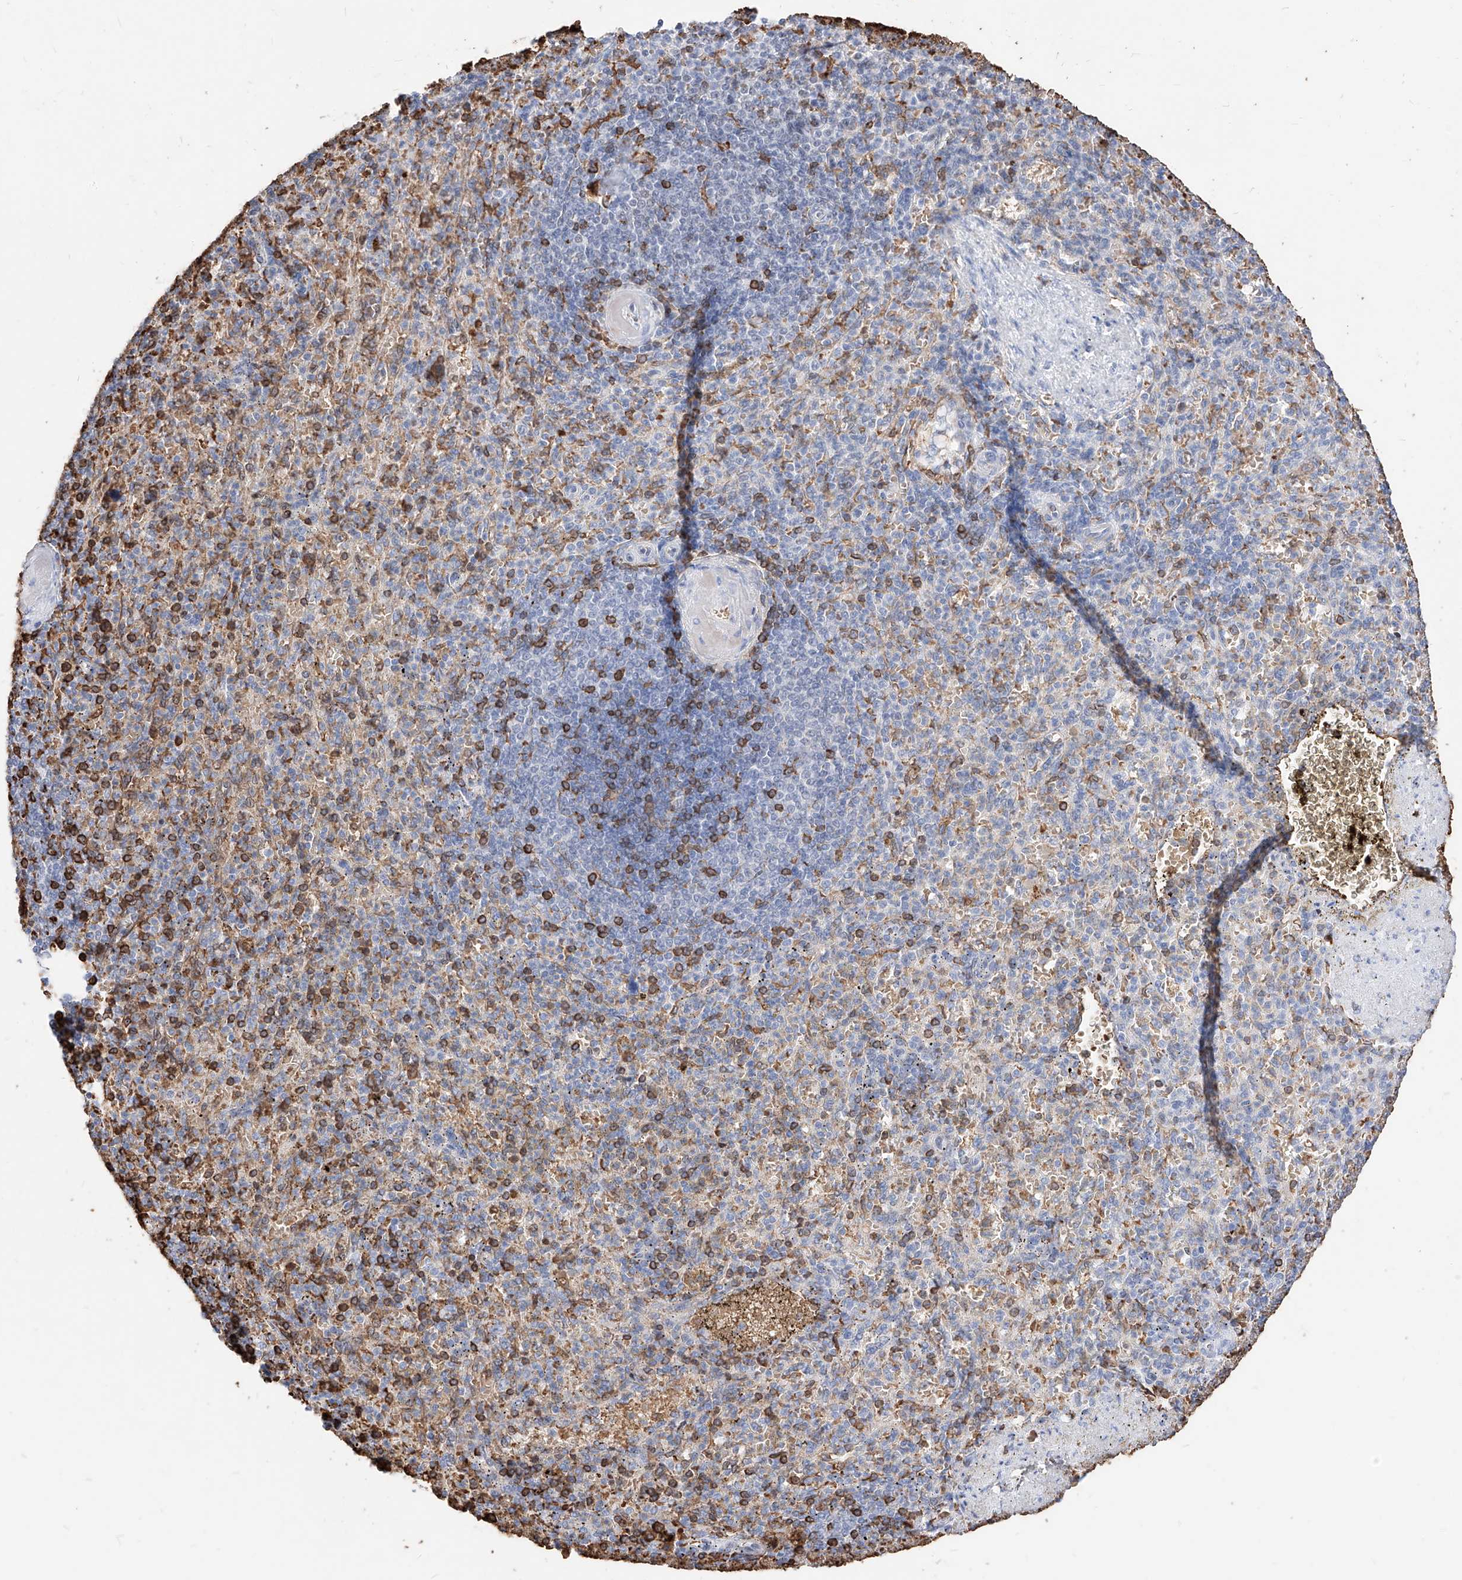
{"staining": {"intensity": "moderate", "quantity": "25%-75%", "location": "cytoplasmic/membranous"}, "tissue": "spleen", "cell_type": "Cells in red pulp", "image_type": "normal", "snomed": [{"axis": "morphology", "description": "Normal tissue, NOS"}, {"axis": "topography", "description": "Spleen"}], "caption": "IHC image of unremarkable spleen: spleen stained using immunohistochemistry demonstrates medium levels of moderate protein expression localized specifically in the cytoplasmic/membranous of cells in red pulp, appearing as a cytoplasmic/membranous brown color.", "gene": "ZFP42", "patient": {"sex": "female", "age": 74}}